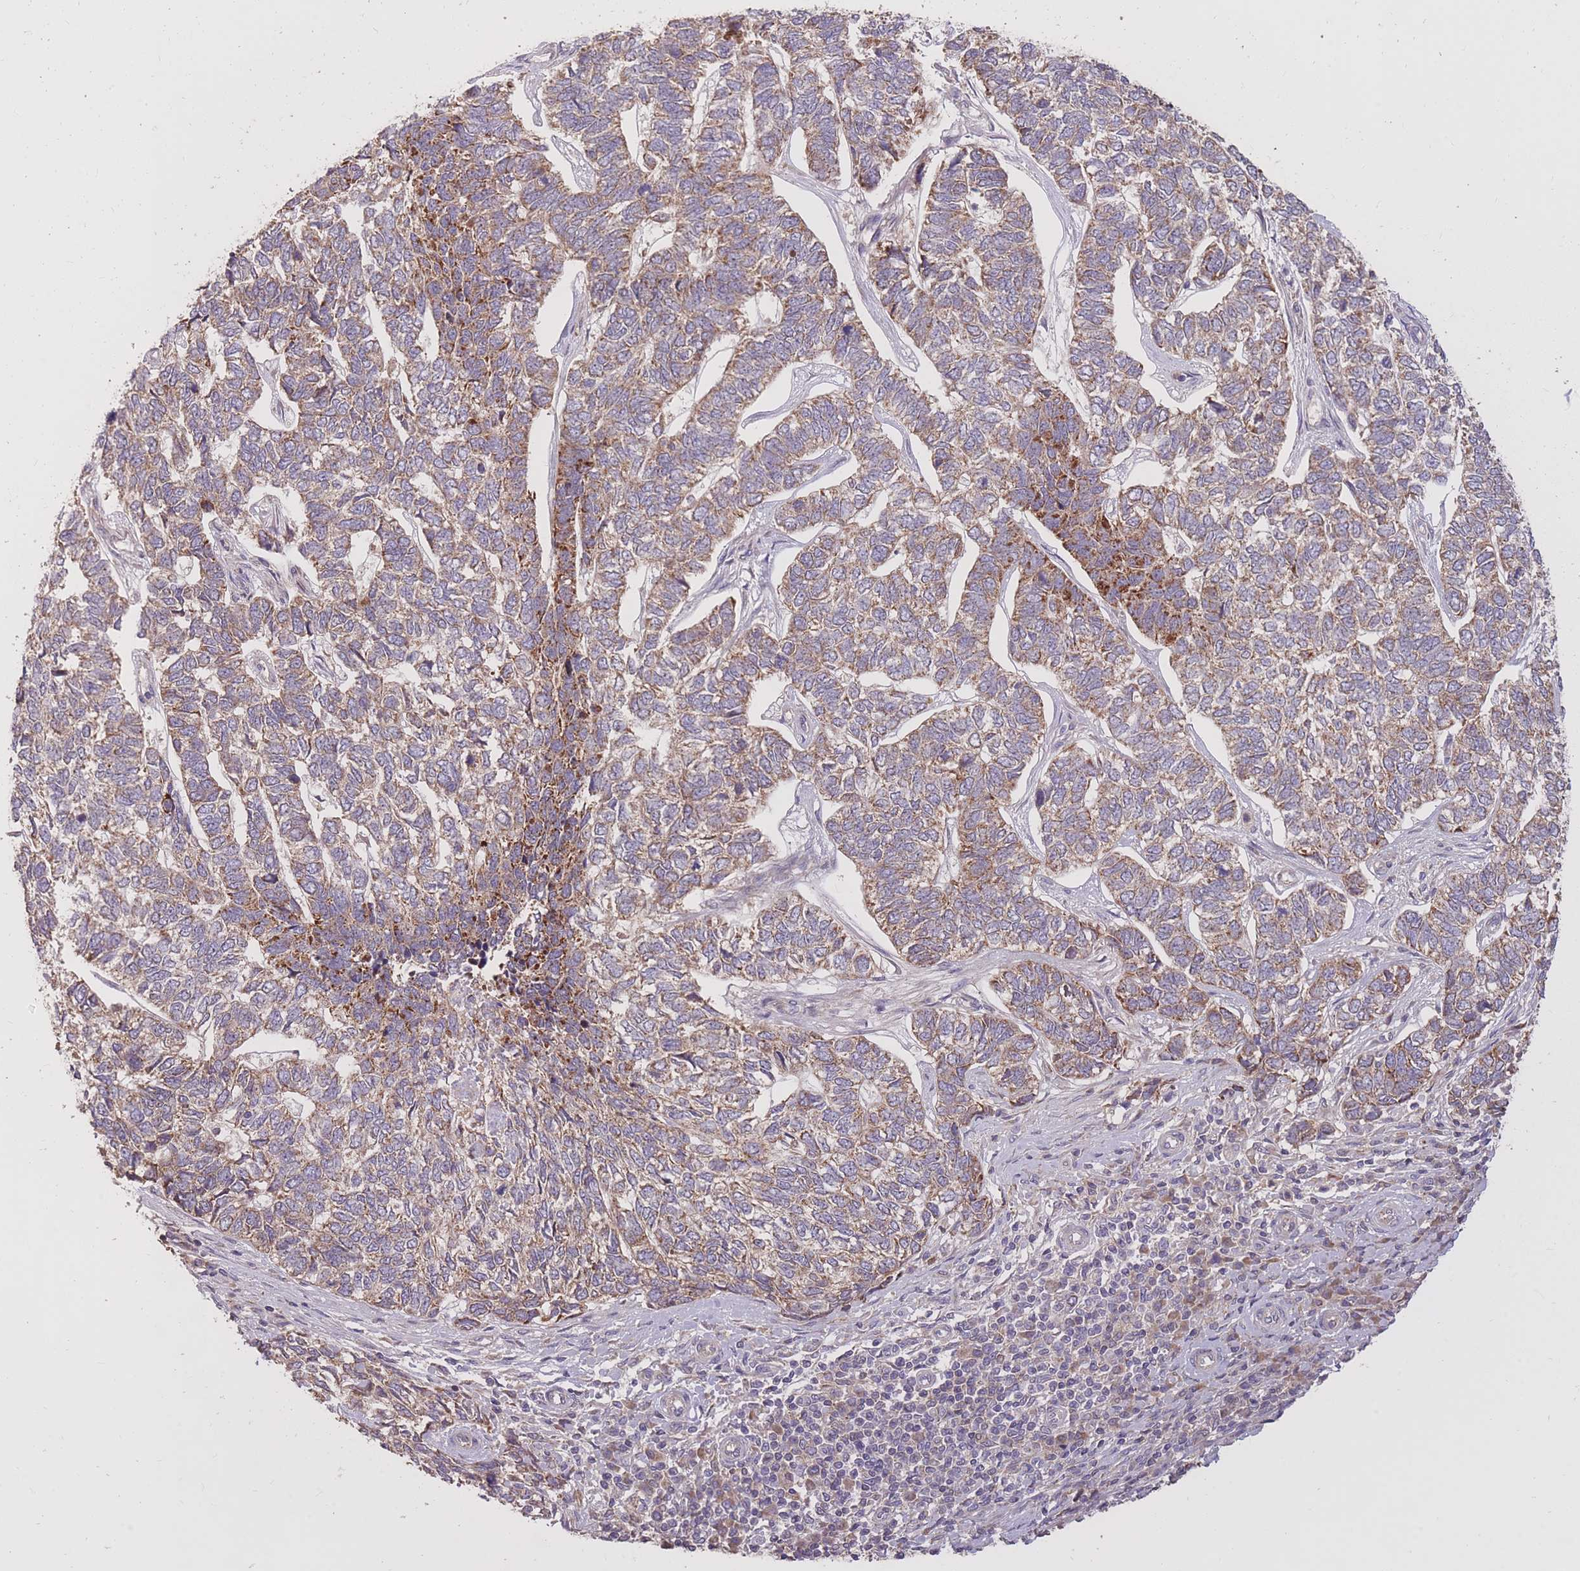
{"staining": {"intensity": "moderate", "quantity": ">75%", "location": "cytoplasmic/membranous"}, "tissue": "skin cancer", "cell_type": "Tumor cells", "image_type": "cancer", "snomed": [{"axis": "morphology", "description": "Basal cell carcinoma"}, {"axis": "topography", "description": "Skin"}], "caption": "A medium amount of moderate cytoplasmic/membranous expression is identified in approximately >75% of tumor cells in basal cell carcinoma (skin) tissue.", "gene": "IGF2BP2", "patient": {"sex": "female", "age": 65}}